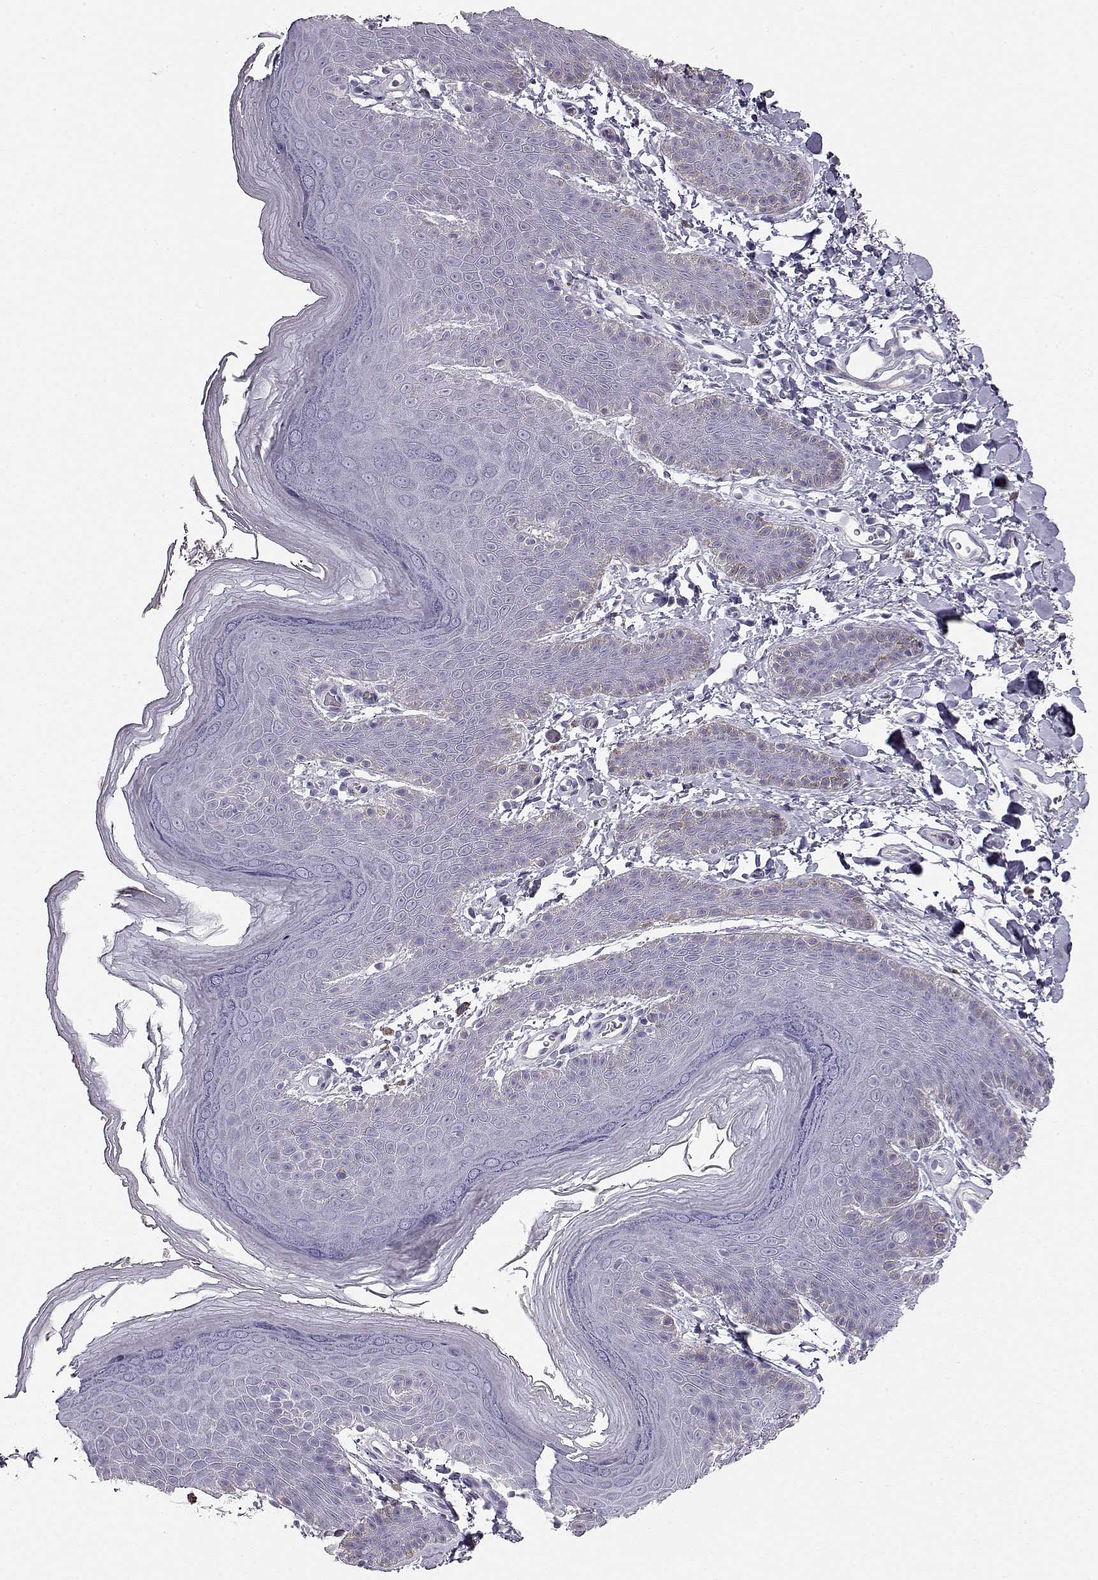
{"staining": {"intensity": "negative", "quantity": "none", "location": "none"}, "tissue": "skin", "cell_type": "Epidermal cells", "image_type": "normal", "snomed": [{"axis": "morphology", "description": "Normal tissue, NOS"}, {"axis": "topography", "description": "Anal"}], "caption": "A high-resolution micrograph shows IHC staining of unremarkable skin, which shows no significant expression in epidermal cells. (DAB (3,3'-diaminobenzidine) immunohistochemistry (IHC) with hematoxylin counter stain).", "gene": "SLITRK3", "patient": {"sex": "male", "age": 53}}